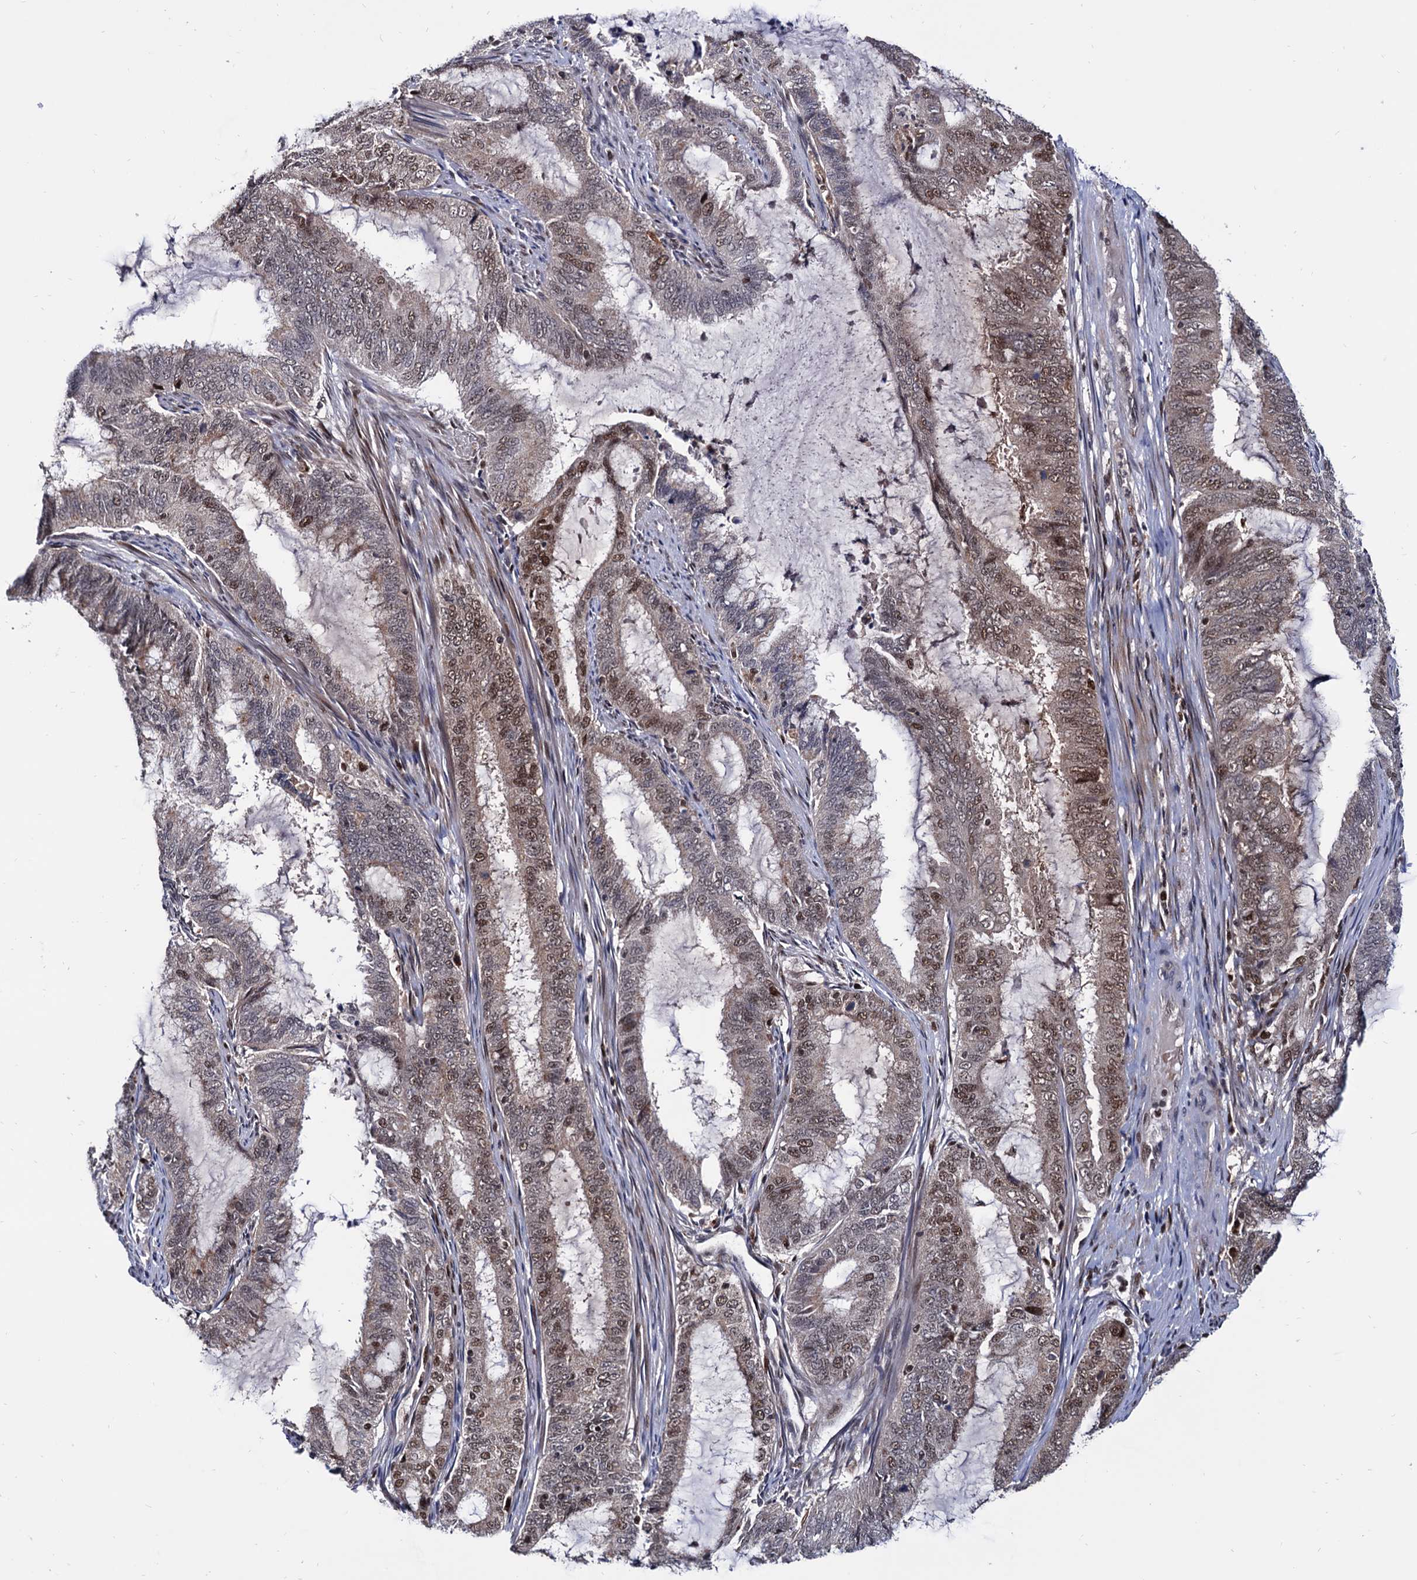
{"staining": {"intensity": "moderate", "quantity": ">75%", "location": "cytoplasmic/membranous,nuclear"}, "tissue": "endometrial cancer", "cell_type": "Tumor cells", "image_type": "cancer", "snomed": [{"axis": "morphology", "description": "Adenocarcinoma, NOS"}, {"axis": "topography", "description": "Endometrium"}], "caption": "DAB (3,3'-diaminobenzidine) immunohistochemical staining of endometrial cancer exhibits moderate cytoplasmic/membranous and nuclear protein staining in about >75% of tumor cells. (DAB IHC with brightfield microscopy, high magnification).", "gene": "RNASEH2B", "patient": {"sex": "female", "age": 51}}